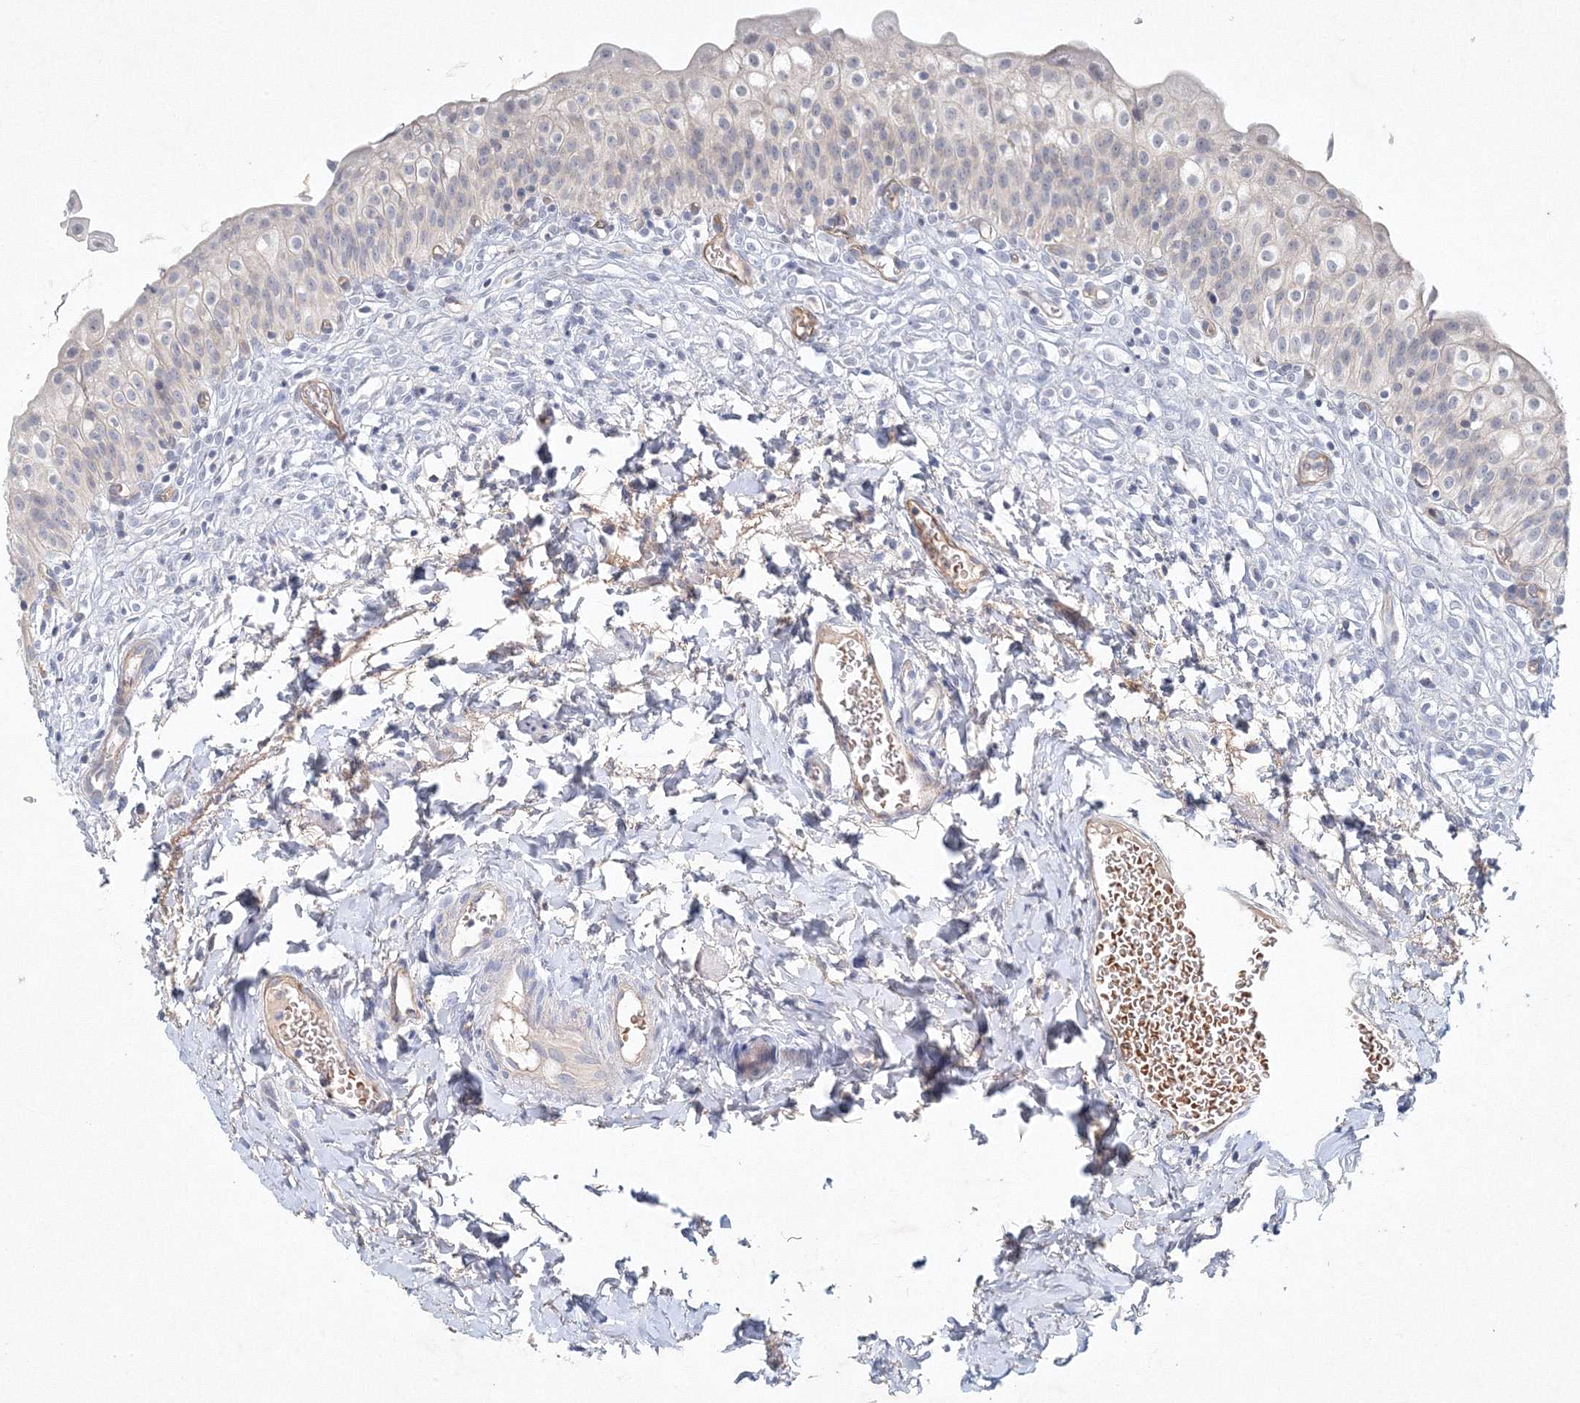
{"staining": {"intensity": "negative", "quantity": "none", "location": "none"}, "tissue": "urinary bladder", "cell_type": "Urothelial cells", "image_type": "normal", "snomed": [{"axis": "morphology", "description": "Normal tissue, NOS"}, {"axis": "topography", "description": "Urinary bladder"}], "caption": "There is no significant staining in urothelial cells of urinary bladder. (DAB (3,3'-diaminobenzidine) IHC visualized using brightfield microscopy, high magnification).", "gene": "SH3BP5", "patient": {"sex": "male", "age": 55}}